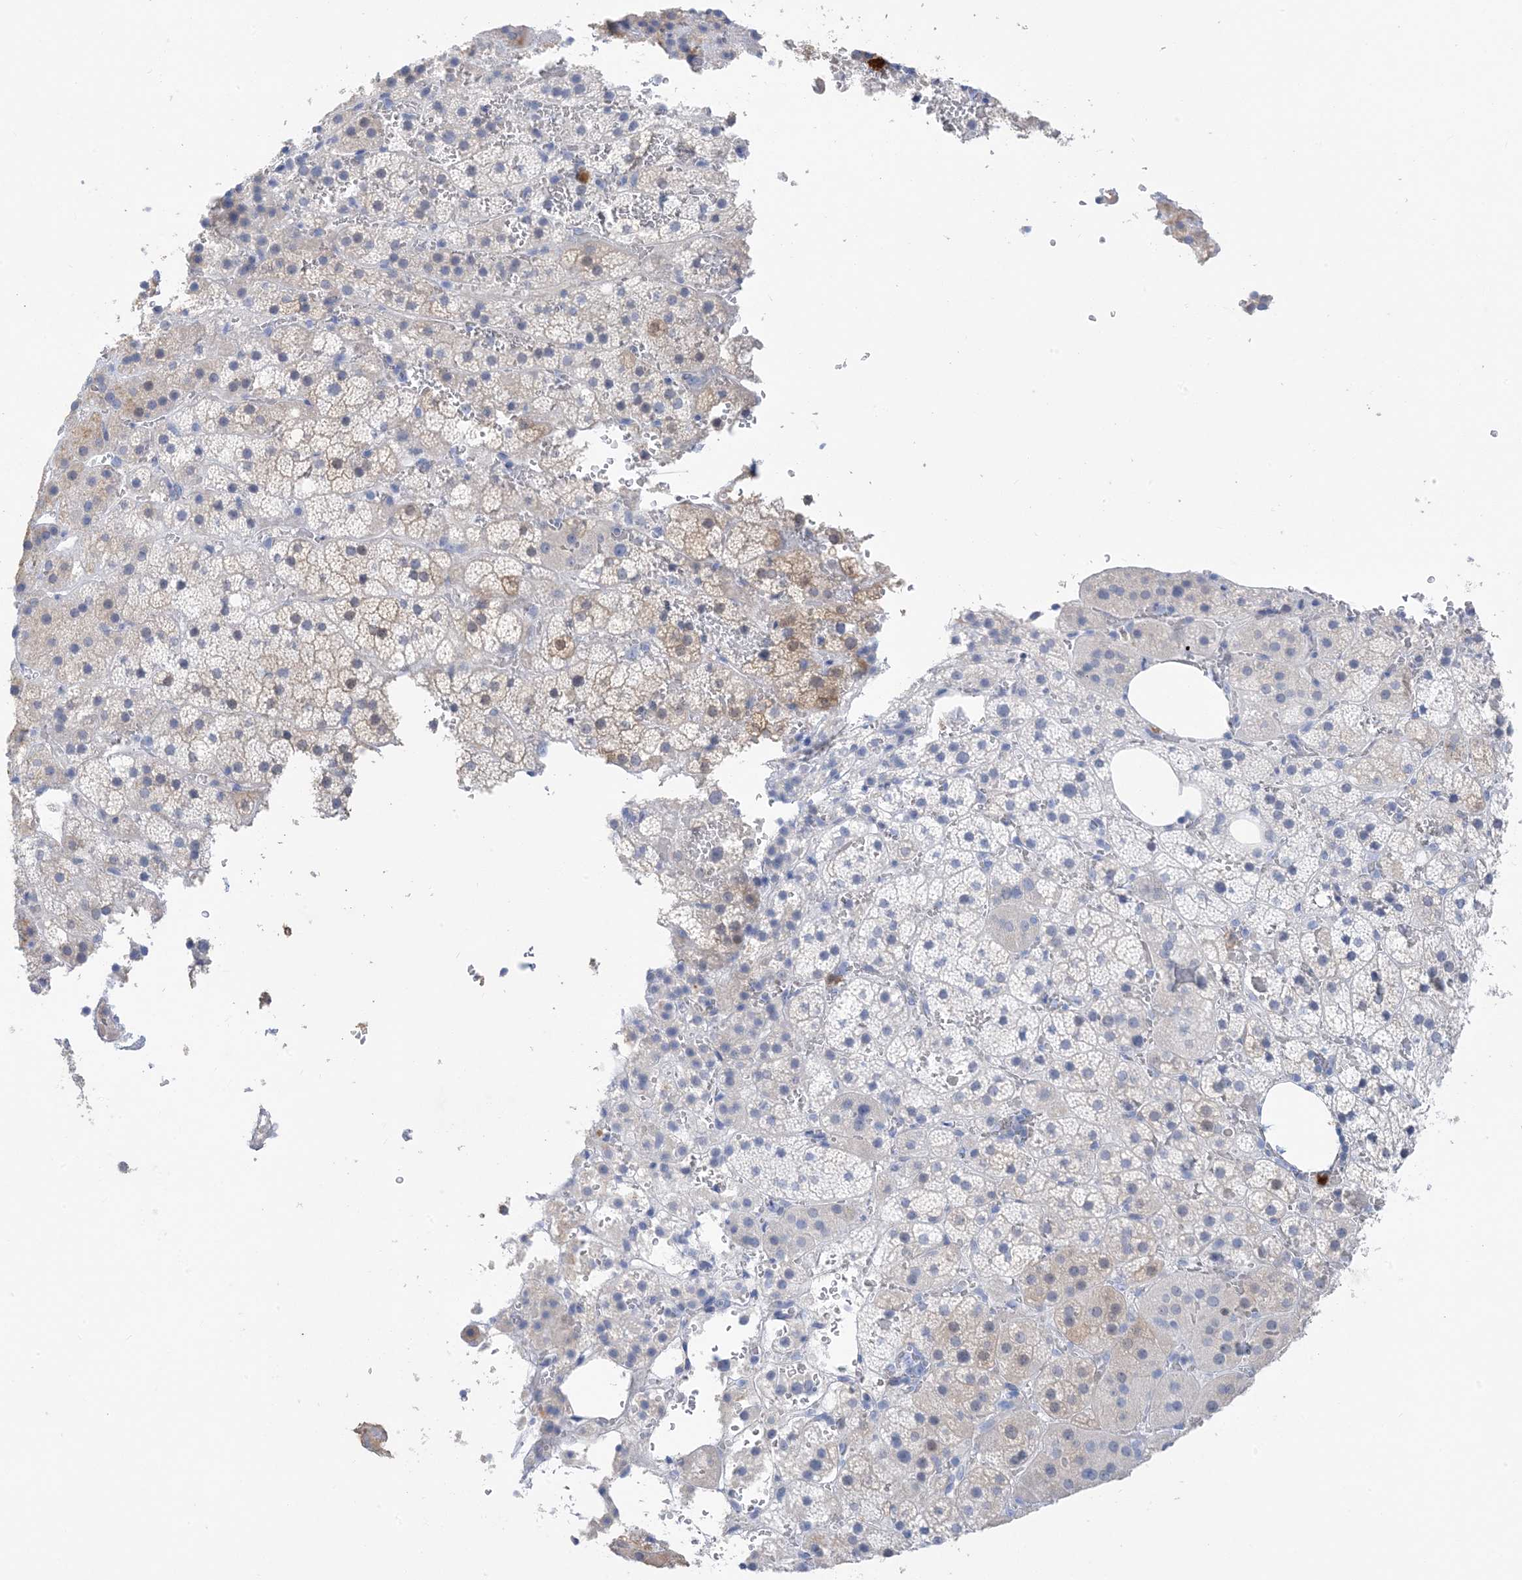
{"staining": {"intensity": "negative", "quantity": "none", "location": "none"}, "tissue": "adrenal gland", "cell_type": "Glandular cells", "image_type": "normal", "snomed": [{"axis": "morphology", "description": "Normal tissue, NOS"}, {"axis": "topography", "description": "Adrenal gland"}], "caption": "An image of adrenal gland stained for a protein exhibits no brown staining in glandular cells.", "gene": "SH3YL1", "patient": {"sex": "female", "age": 59}}